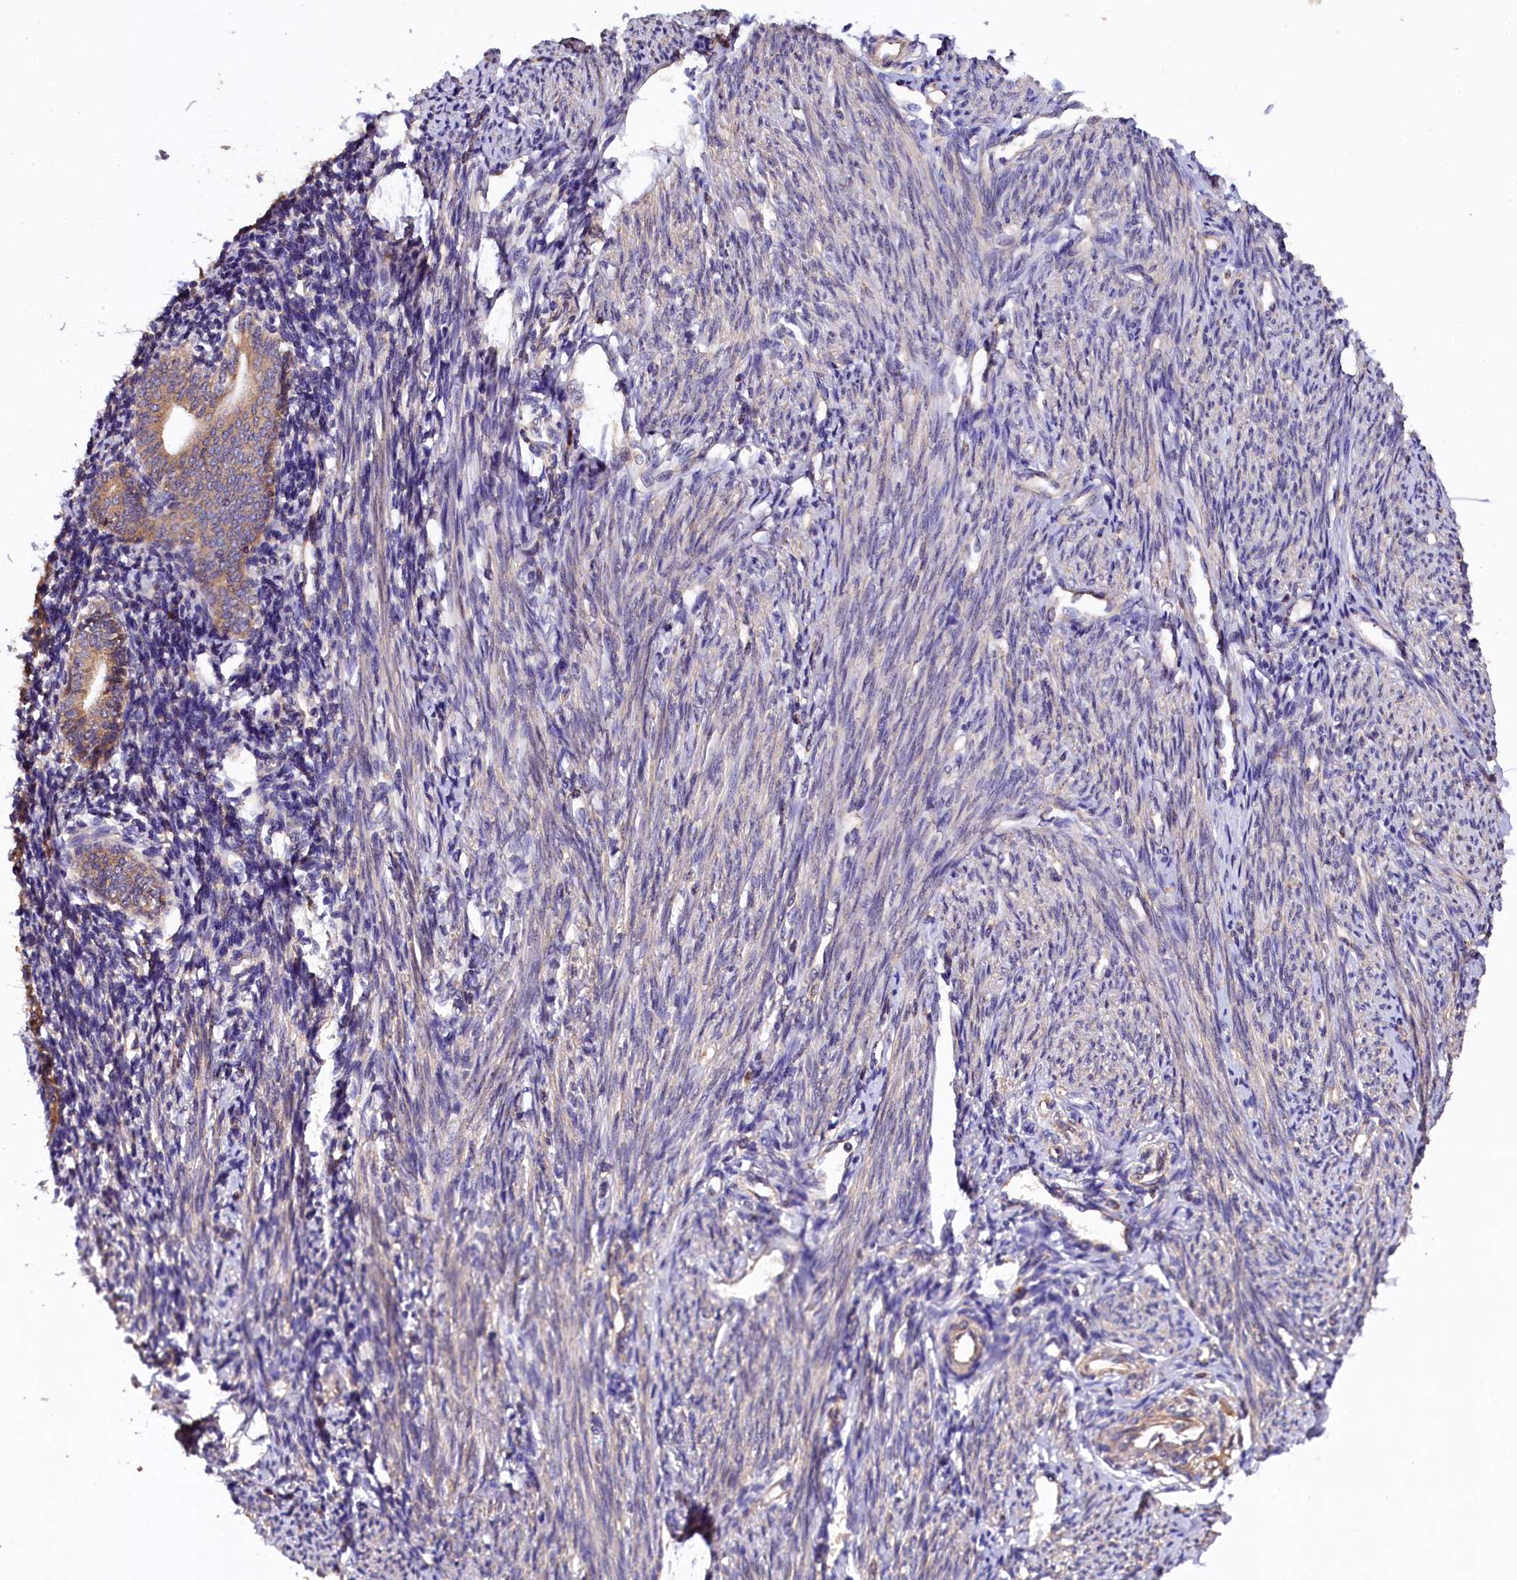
{"staining": {"intensity": "moderate", "quantity": "25%-75%", "location": "cytoplasmic/membranous"}, "tissue": "endometrium", "cell_type": "Cells in endometrial stroma", "image_type": "normal", "snomed": [{"axis": "morphology", "description": "Normal tissue, NOS"}, {"axis": "topography", "description": "Endometrium"}], "caption": "This photomicrograph demonstrates immunohistochemistry (IHC) staining of normal human endometrium, with medium moderate cytoplasmic/membranous positivity in approximately 25%-75% of cells in endometrial stroma.", "gene": "KLC2", "patient": {"sex": "female", "age": 56}}